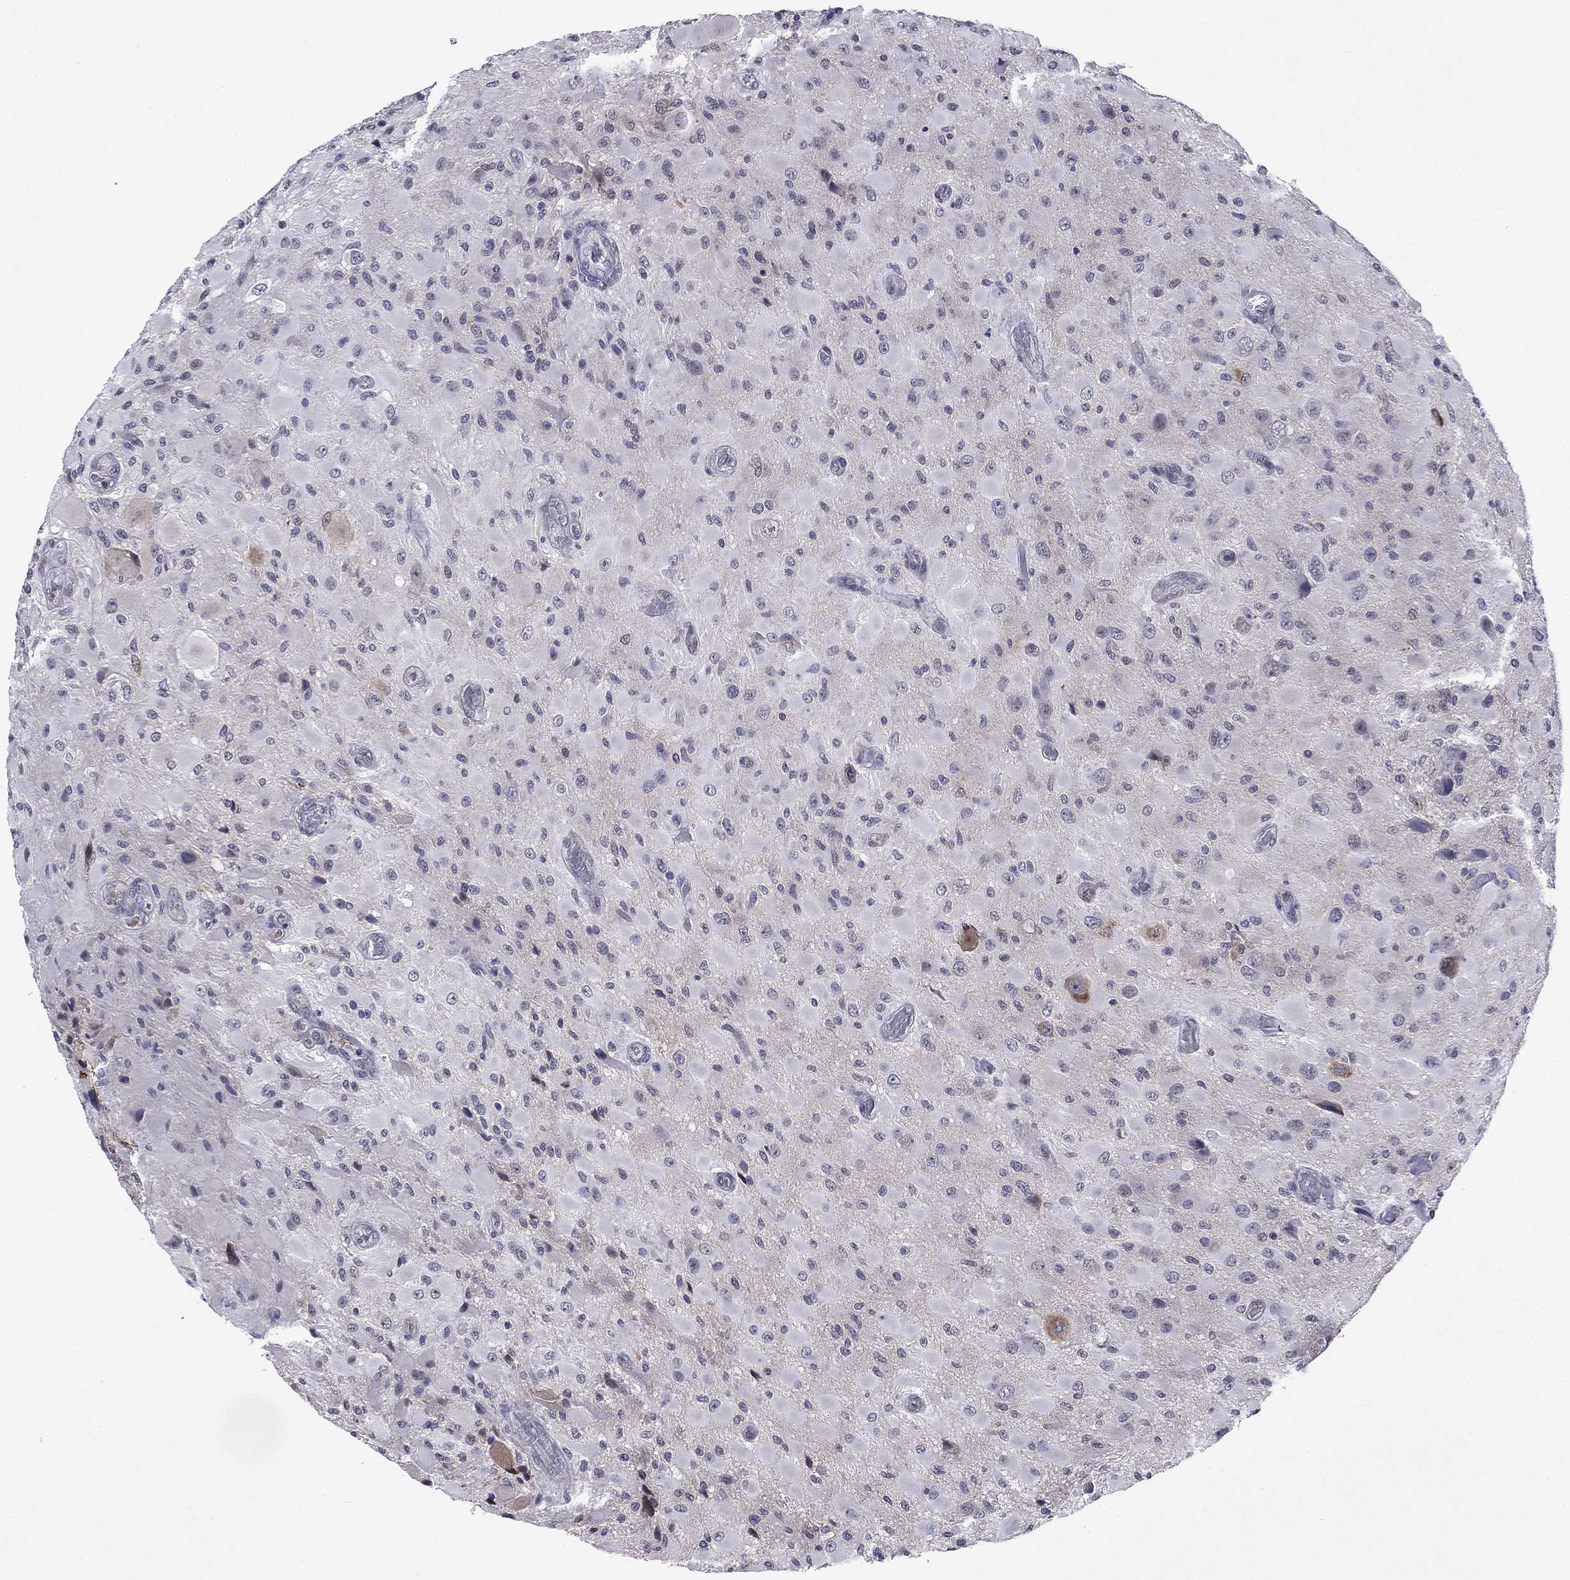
{"staining": {"intensity": "strong", "quantity": "<25%", "location": "cytoplasmic/membranous"}, "tissue": "glioma", "cell_type": "Tumor cells", "image_type": "cancer", "snomed": [{"axis": "morphology", "description": "Glioma, malignant, High grade"}, {"axis": "topography", "description": "Cerebral cortex"}], "caption": "Immunohistochemical staining of malignant glioma (high-grade) reveals medium levels of strong cytoplasmic/membranous staining in approximately <25% of tumor cells.", "gene": "ECM1", "patient": {"sex": "male", "age": 35}}